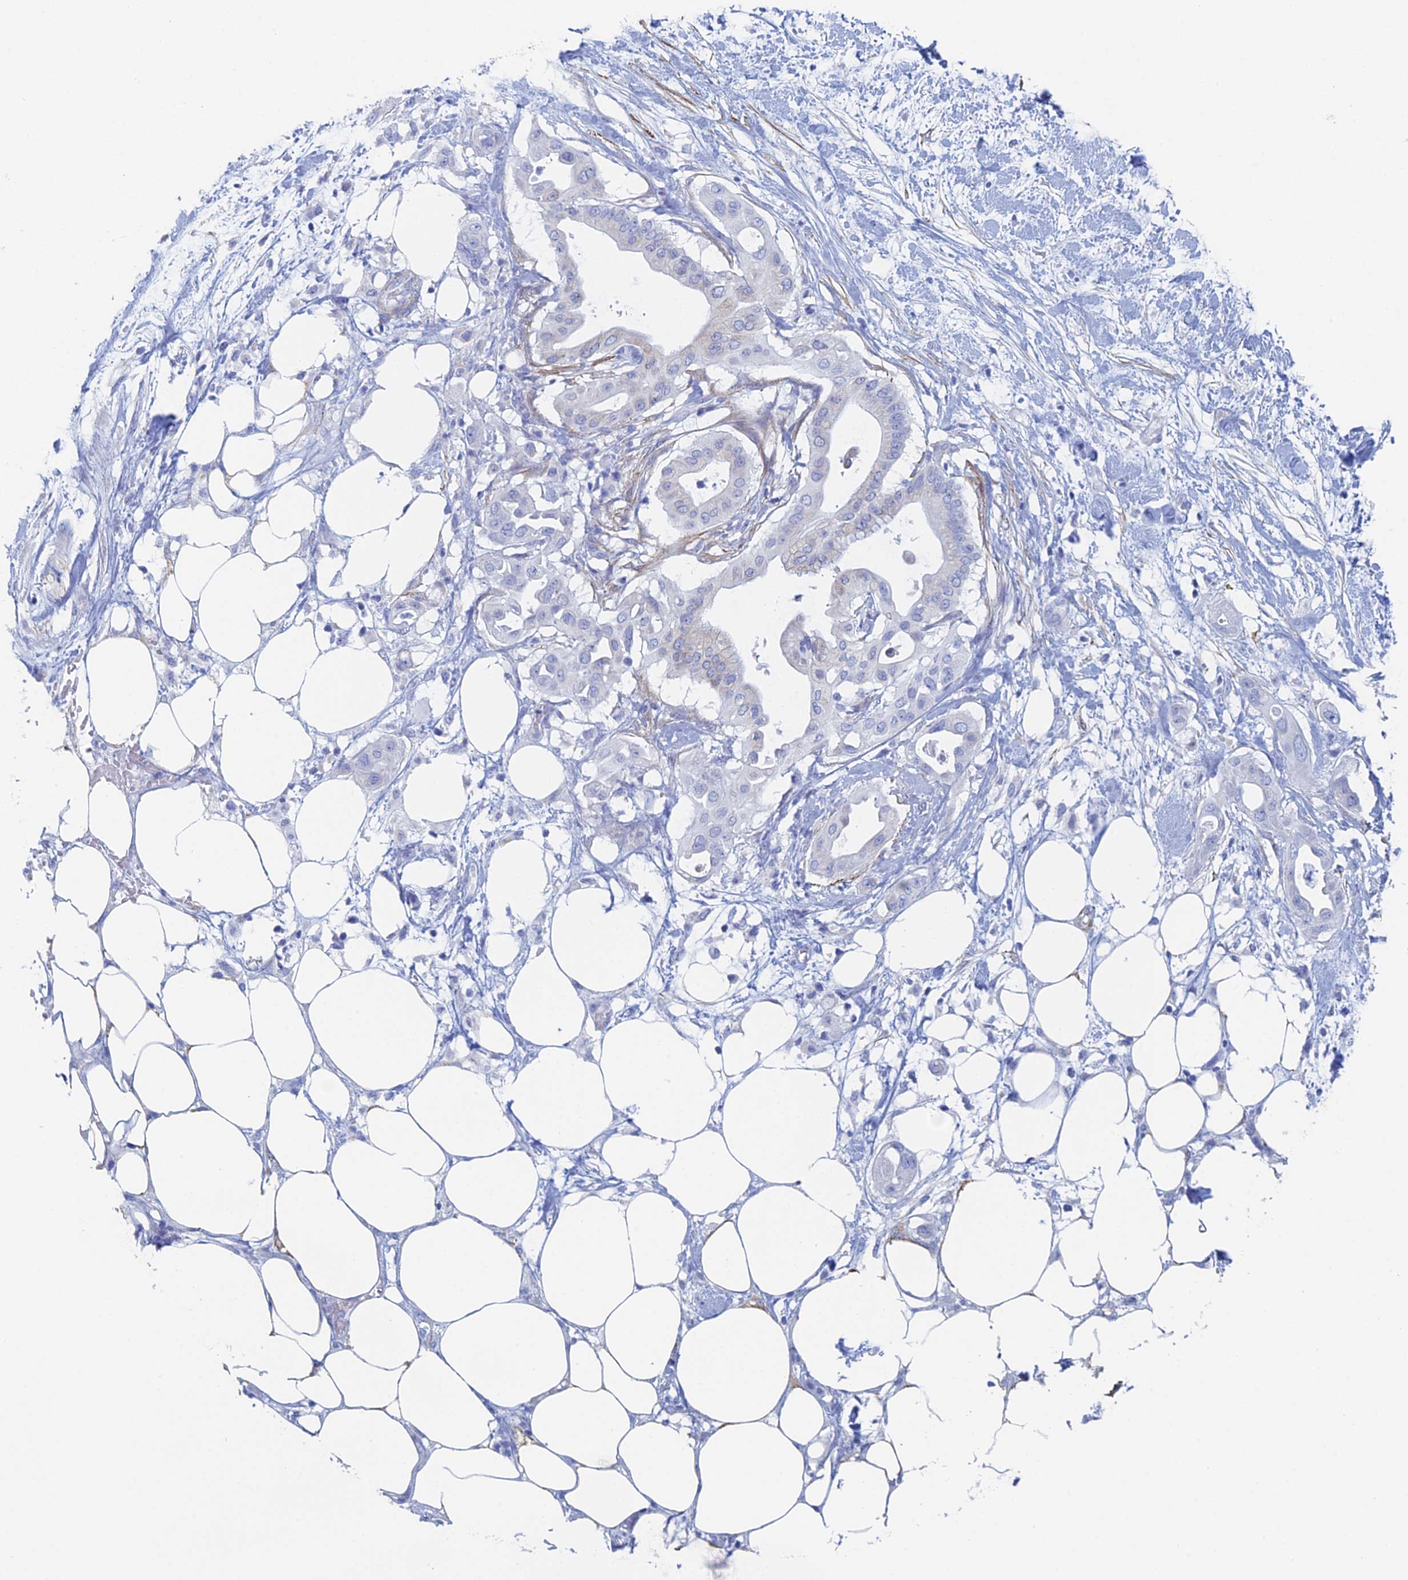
{"staining": {"intensity": "negative", "quantity": "none", "location": "none"}, "tissue": "pancreatic cancer", "cell_type": "Tumor cells", "image_type": "cancer", "snomed": [{"axis": "morphology", "description": "Adenocarcinoma, NOS"}, {"axis": "topography", "description": "Pancreas"}], "caption": "Pancreatic adenocarcinoma was stained to show a protein in brown. There is no significant expression in tumor cells.", "gene": "KCNK18", "patient": {"sex": "male", "age": 68}}